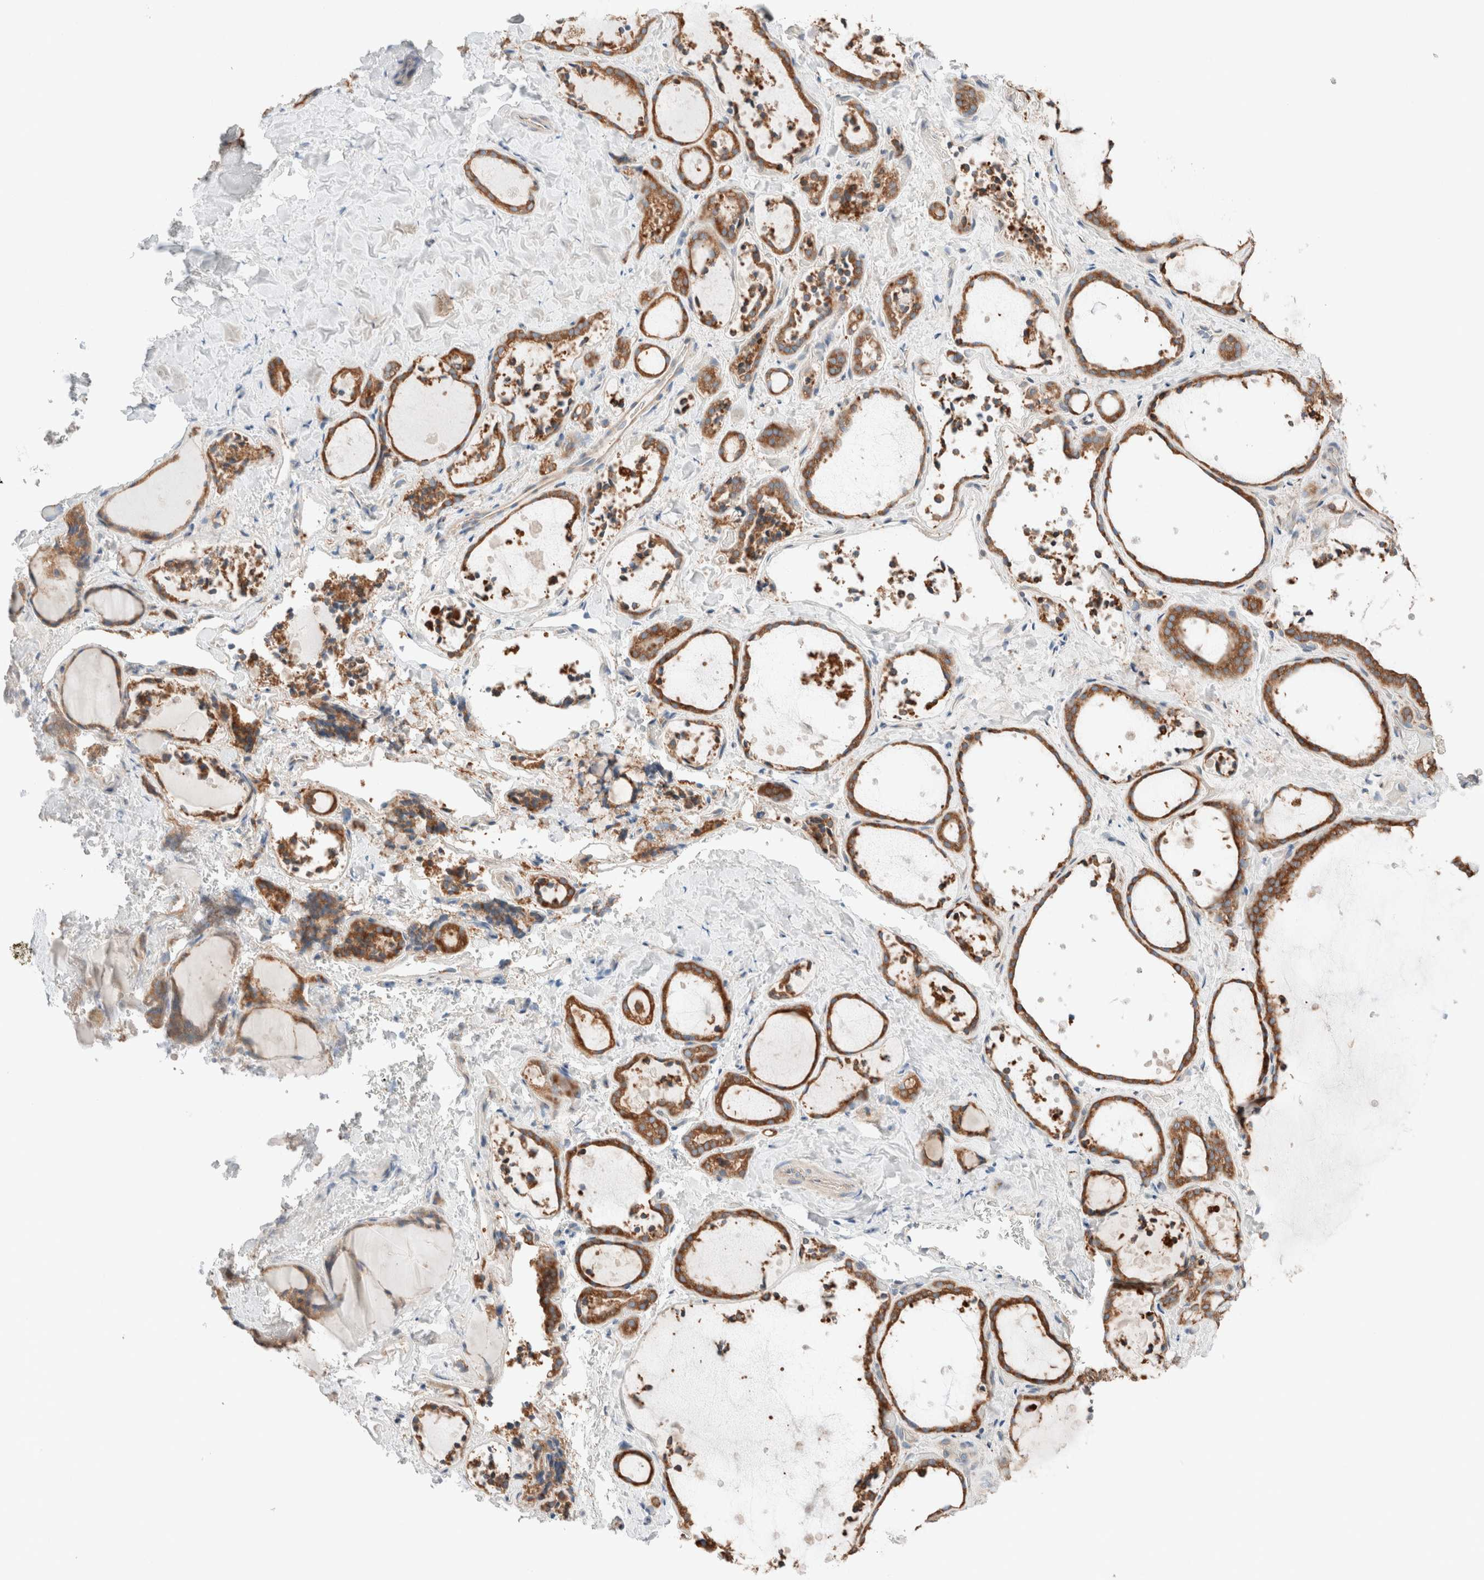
{"staining": {"intensity": "strong", "quantity": ">75%", "location": "cytoplasmic/membranous"}, "tissue": "thyroid gland", "cell_type": "Glandular cells", "image_type": "normal", "snomed": [{"axis": "morphology", "description": "Normal tissue, NOS"}, {"axis": "topography", "description": "Thyroid gland"}], "caption": "Thyroid gland stained with IHC exhibits strong cytoplasmic/membranous staining in about >75% of glandular cells.", "gene": "PCM1", "patient": {"sex": "female", "age": 44}}